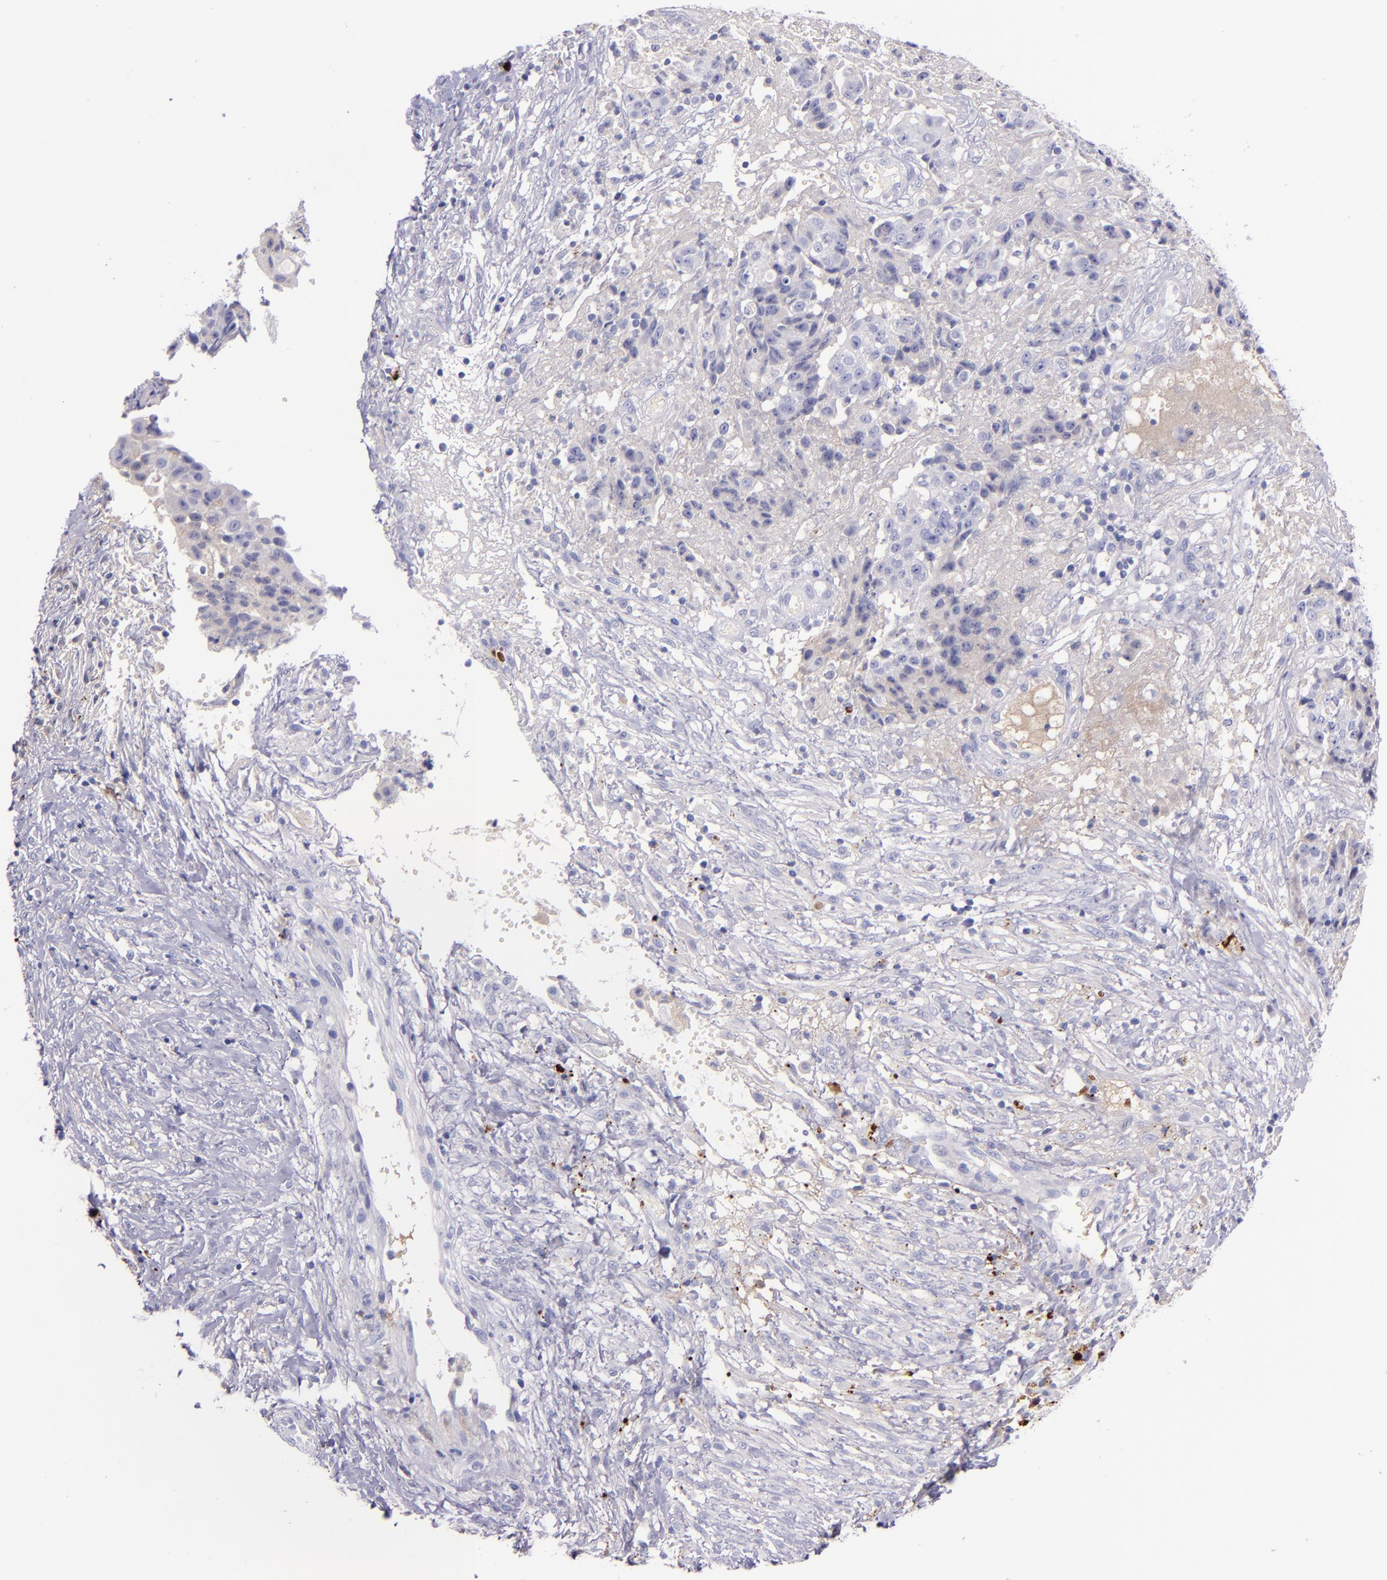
{"staining": {"intensity": "negative", "quantity": "none", "location": "none"}, "tissue": "ovarian cancer", "cell_type": "Tumor cells", "image_type": "cancer", "snomed": [{"axis": "morphology", "description": "Carcinoma, endometroid"}, {"axis": "topography", "description": "Ovary"}], "caption": "Immunohistochemistry of human endometroid carcinoma (ovarian) exhibits no positivity in tumor cells.", "gene": "KNG1", "patient": {"sex": "female", "age": 42}}